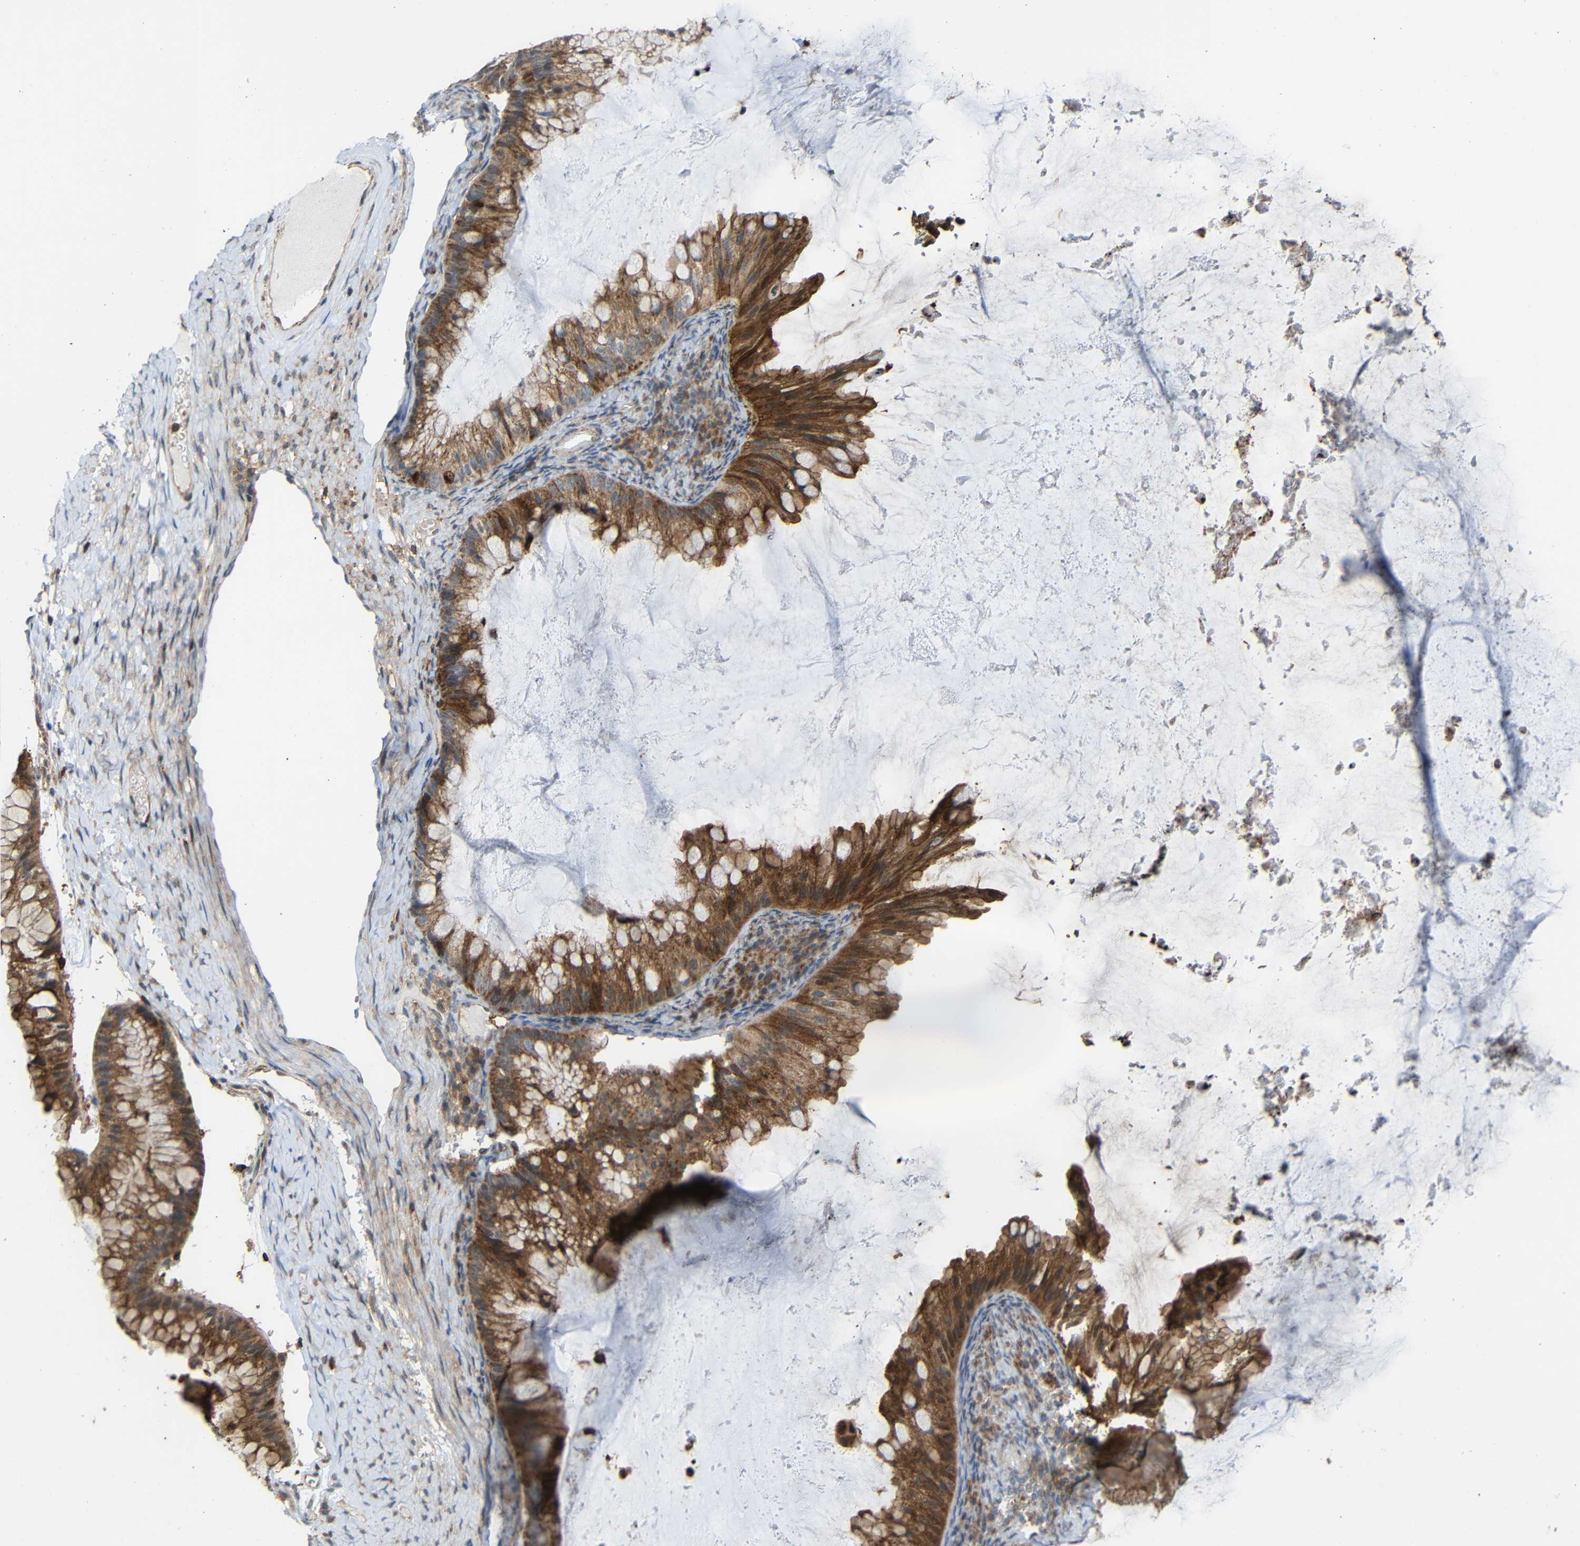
{"staining": {"intensity": "moderate", "quantity": ">75%", "location": "cytoplasmic/membranous"}, "tissue": "ovarian cancer", "cell_type": "Tumor cells", "image_type": "cancer", "snomed": [{"axis": "morphology", "description": "Cystadenocarcinoma, mucinous, NOS"}, {"axis": "topography", "description": "Ovary"}], "caption": "Immunohistochemistry of ovarian cancer displays medium levels of moderate cytoplasmic/membranous positivity in approximately >75% of tumor cells.", "gene": "C1GALT1", "patient": {"sex": "female", "age": 61}}